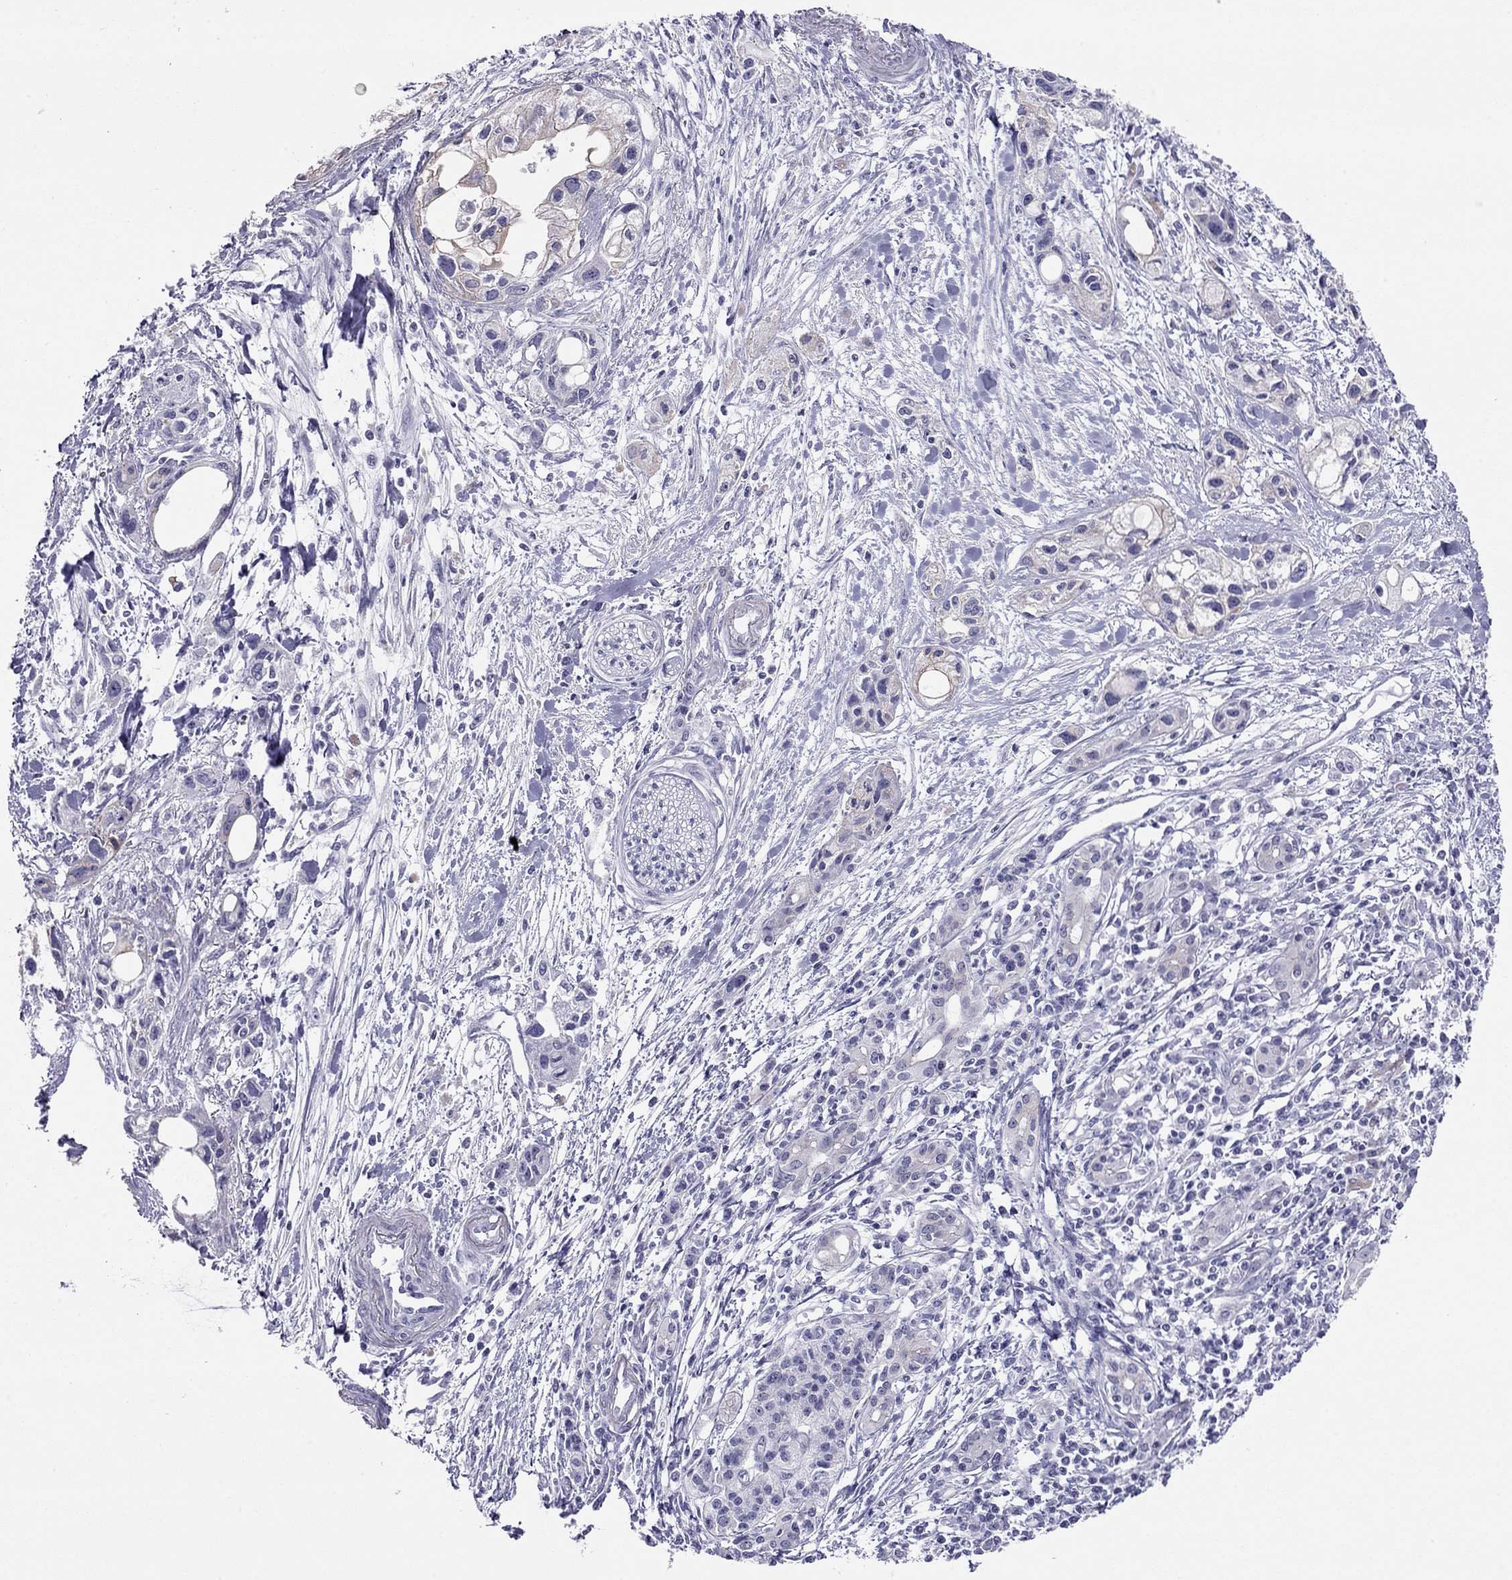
{"staining": {"intensity": "negative", "quantity": "none", "location": "none"}, "tissue": "pancreatic cancer", "cell_type": "Tumor cells", "image_type": "cancer", "snomed": [{"axis": "morphology", "description": "Adenocarcinoma, NOS"}, {"axis": "topography", "description": "Pancreas"}], "caption": "Tumor cells are negative for protein expression in human pancreatic adenocarcinoma. (Stains: DAB IHC with hematoxylin counter stain, Microscopy: brightfield microscopy at high magnification).", "gene": "MYMX", "patient": {"sex": "female", "age": 61}}